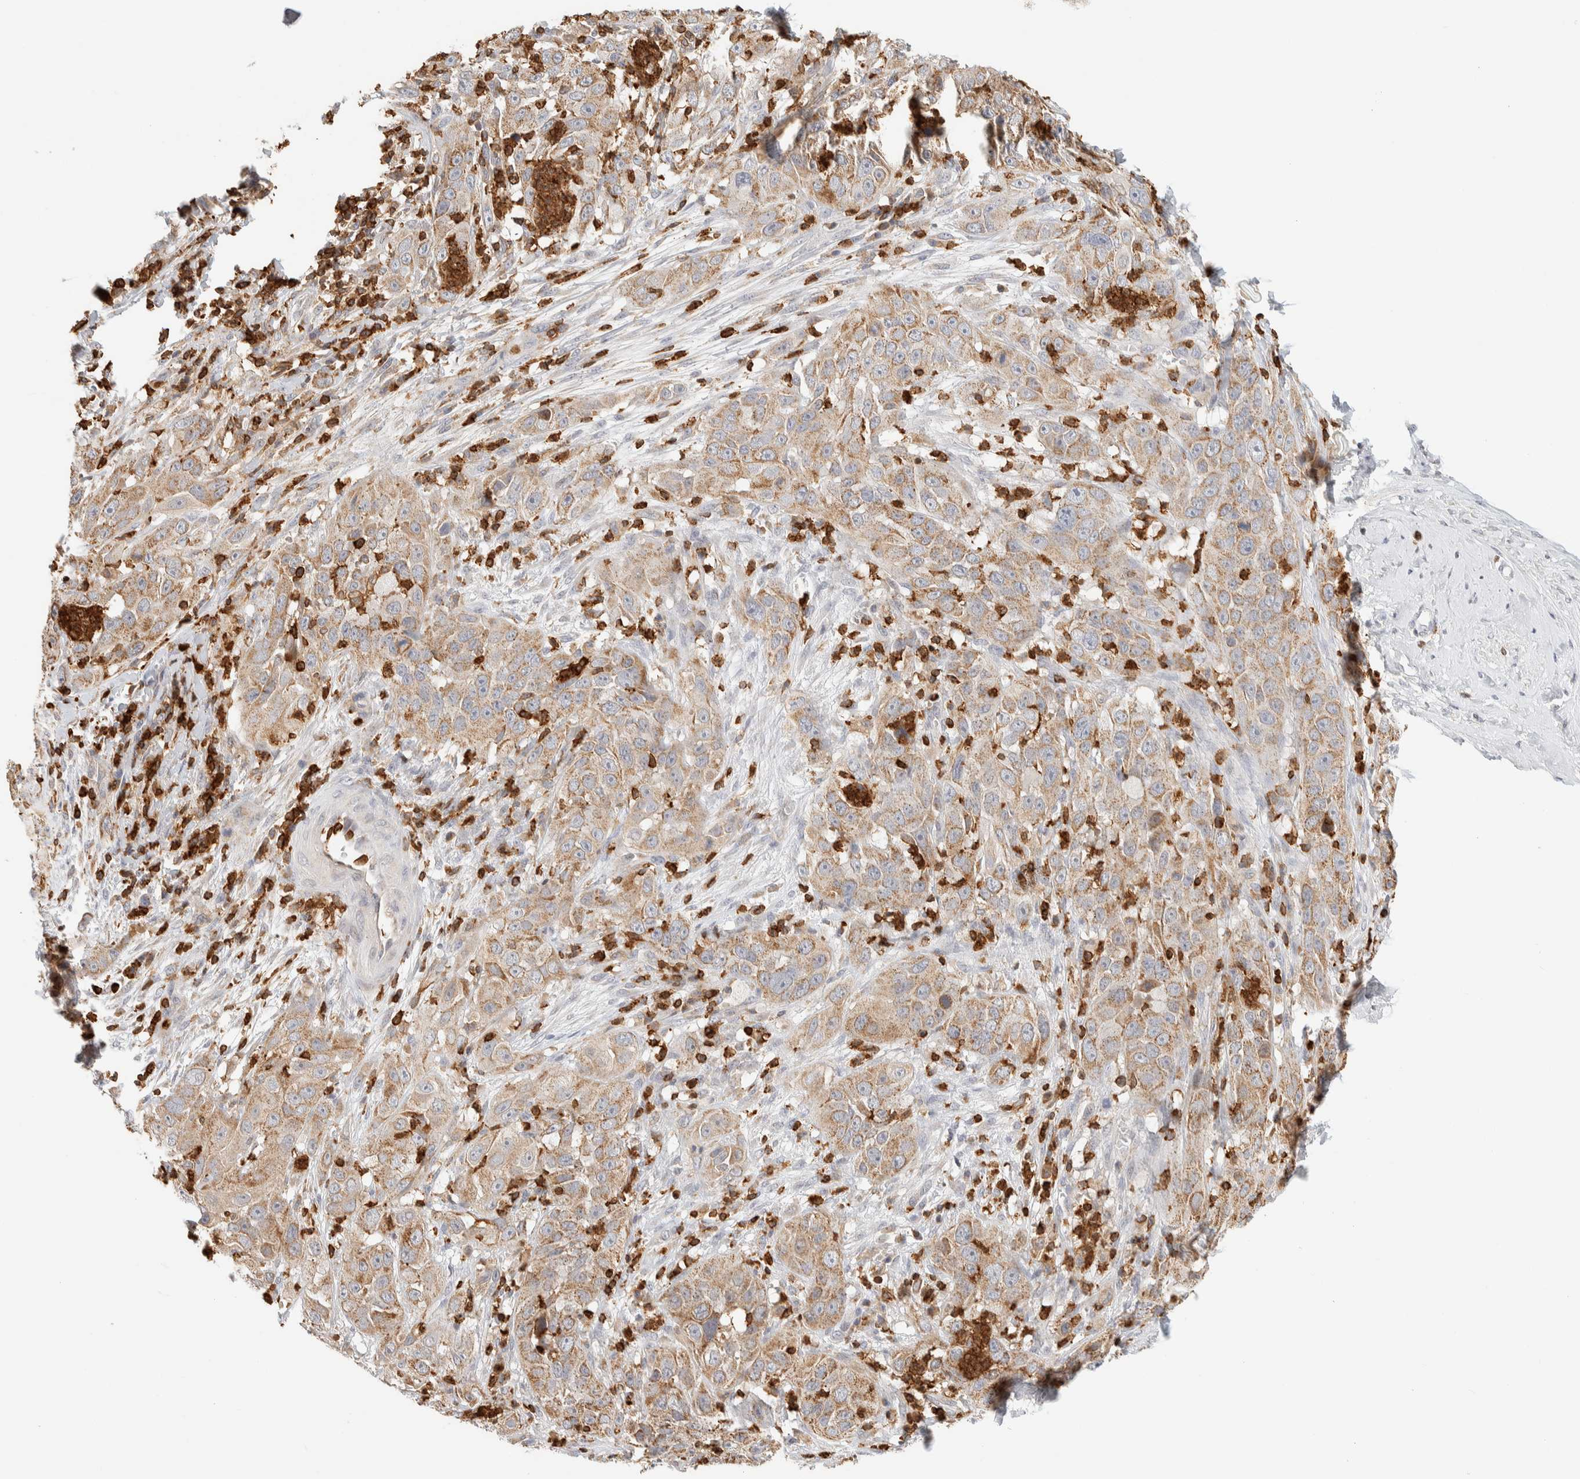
{"staining": {"intensity": "weak", "quantity": ">75%", "location": "cytoplasmic/membranous"}, "tissue": "cervical cancer", "cell_type": "Tumor cells", "image_type": "cancer", "snomed": [{"axis": "morphology", "description": "Squamous cell carcinoma, NOS"}, {"axis": "topography", "description": "Cervix"}], "caption": "This photomicrograph reveals cervical cancer stained with IHC to label a protein in brown. The cytoplasmic/membranous of tumor cells show weak positivity for the protein. Nuclei are counter-stained blue.", "gene": "RUNDC1", "patient": {"sex": "female", "age": 32}}